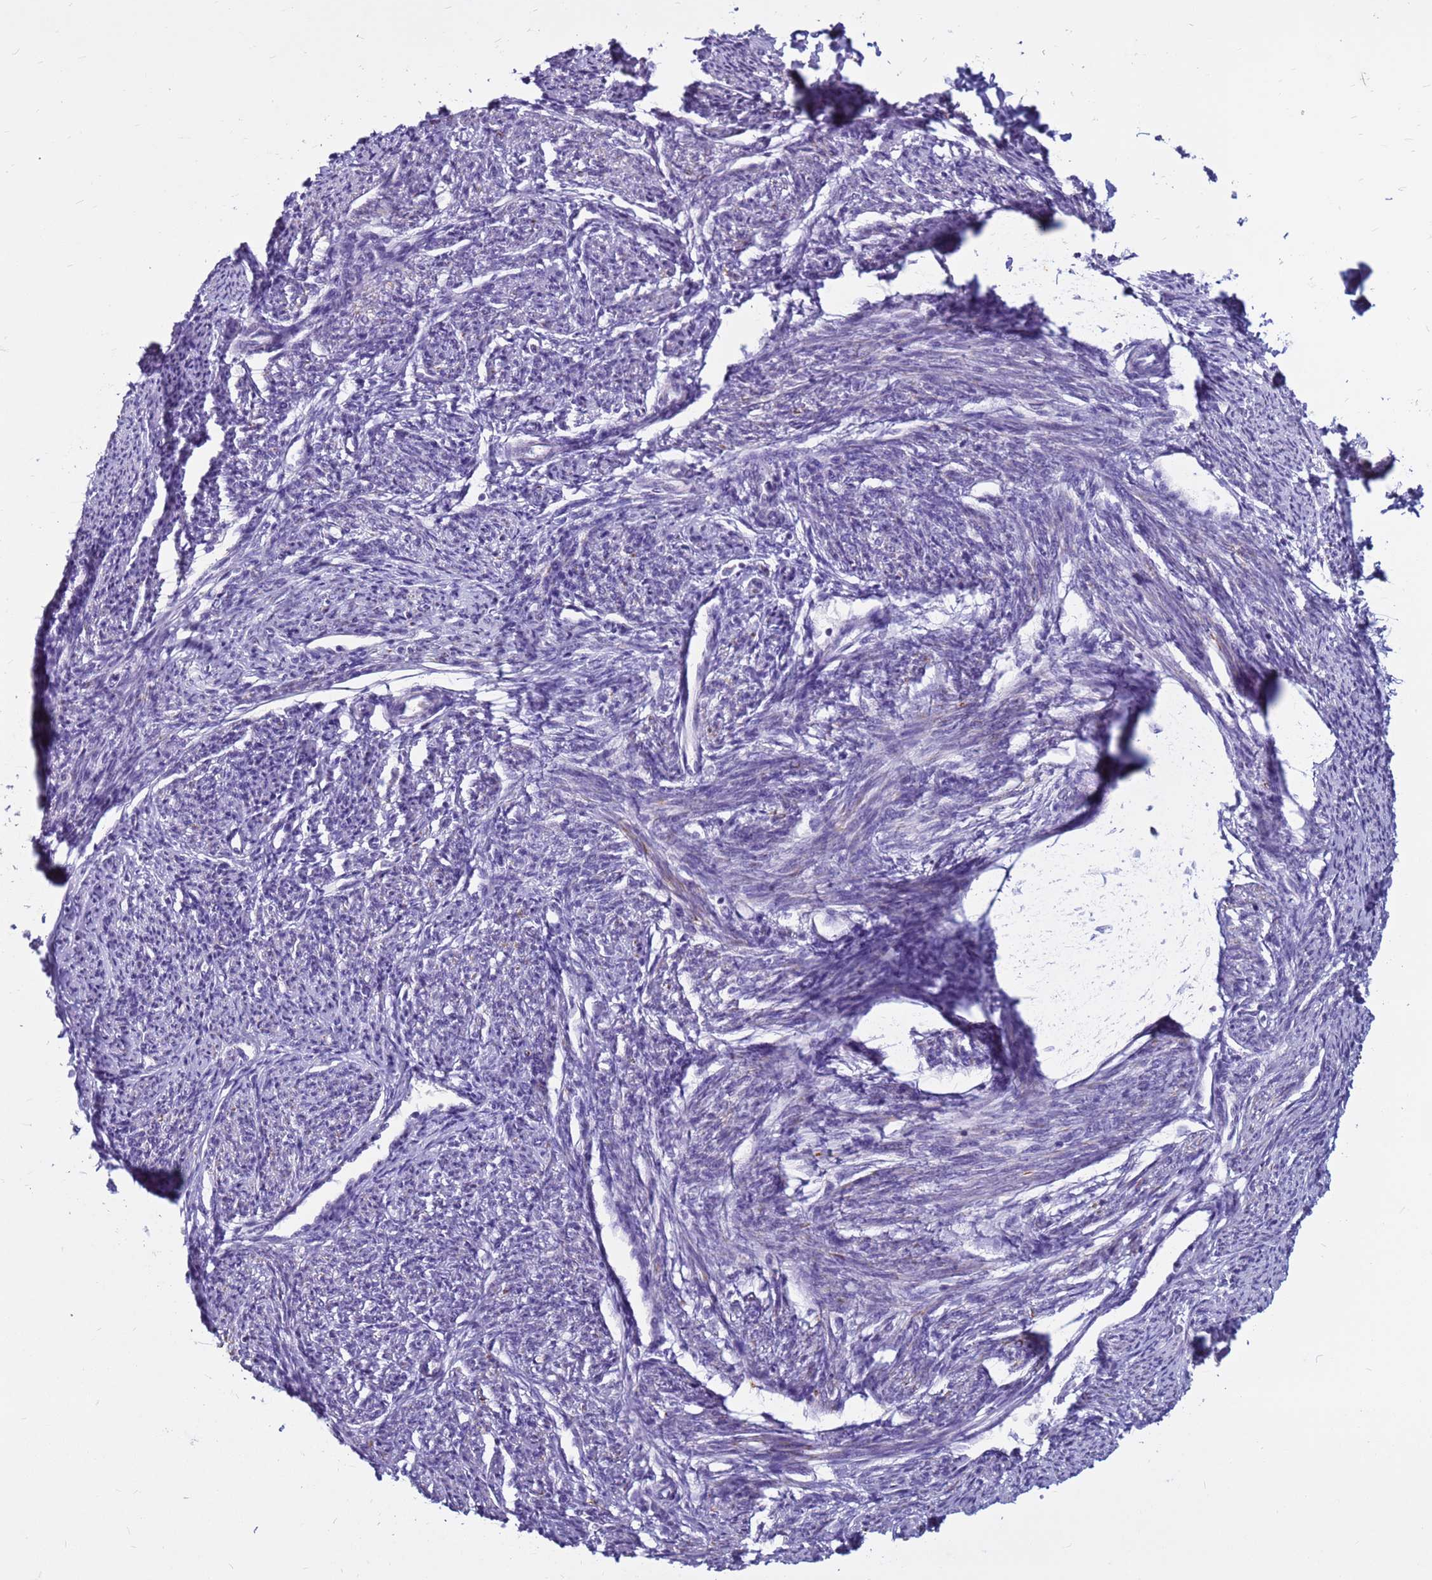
{"staining": {"intensity": "moderate", "quantity": "25%-75%", "location": "cytoplasmic/membranous"}, "tissue": "smooth muscle", "cell_type": "Smooth muscle cells", "image_type": "normal", "snomed": [{"axis": "morphology", "description": "Normal tissue, NOS"}, {"axis": "topography", "description": "Smooth muscle"}, {"axis": "topography", "description": "Uterus"}], "caption": "The photomicrograph demonstrates staining of benign smooth muscle, revealing moderate cytoplasmic/membranous protein expression (brown color) within smooth muscle cells.", "gene": "CDK2AP2", "patient": {"sex": "female", "age": 59}}